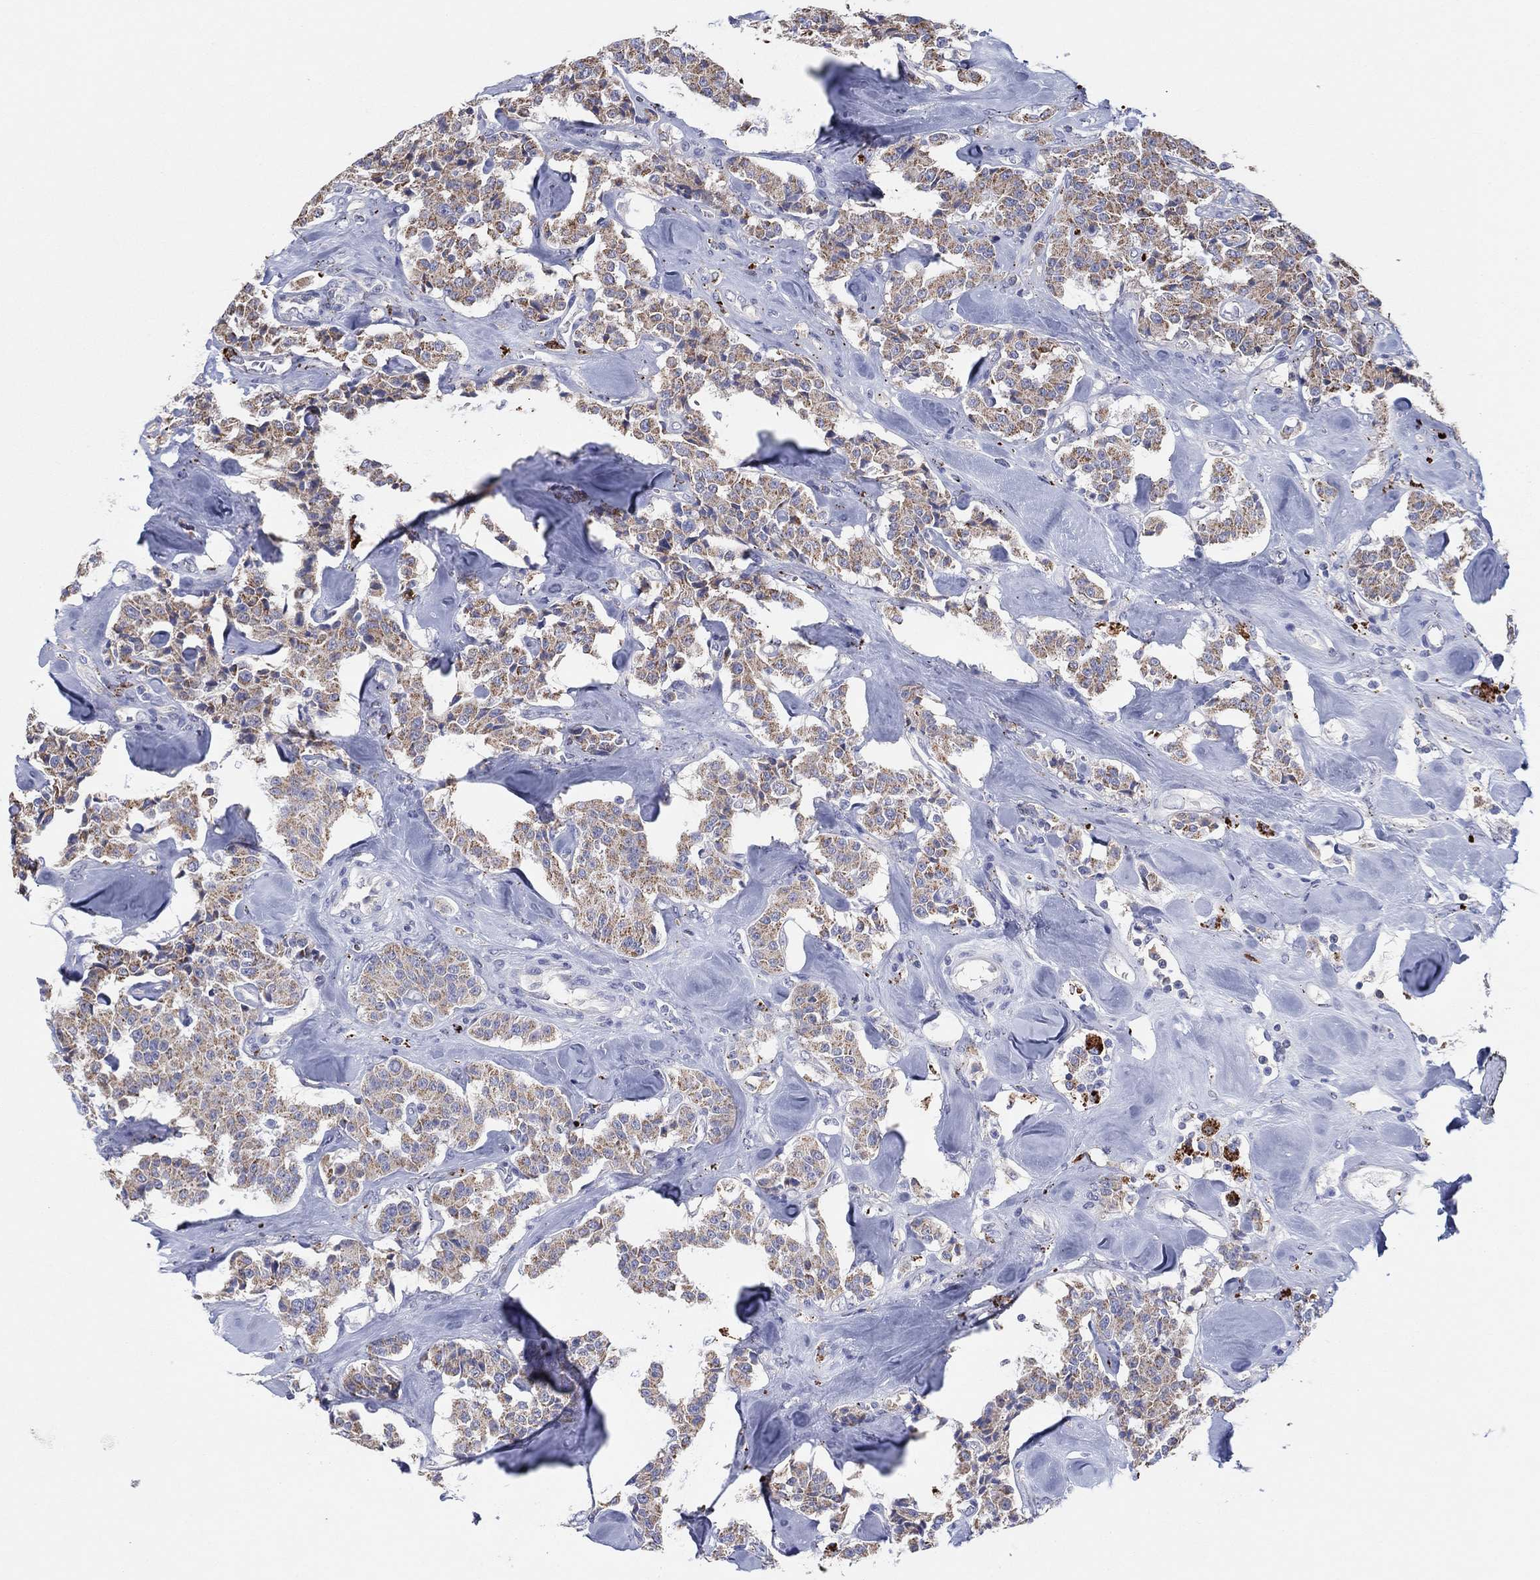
{"staining": {"intensity": "weak", "quantity": "25%-75%", "location": "cytoplasmic/membranous"}, "tissue": "carcinoid", "cell_type": "Tumor cells", "image_type": "cancer", "snomed": [{"axis": "morphology", "description": "Carcinoid, malignant, NOS"}, {"axis": "topography", "description": "Pancreas"}], "caption": "The photomicrograph displays staining of carcinoid, revealing weak cytoplasmic/membranous protein positivity (brown color) within tumor cells.", "gene": "PLAC8", "patient": {"sex": "male", "age": 41}}